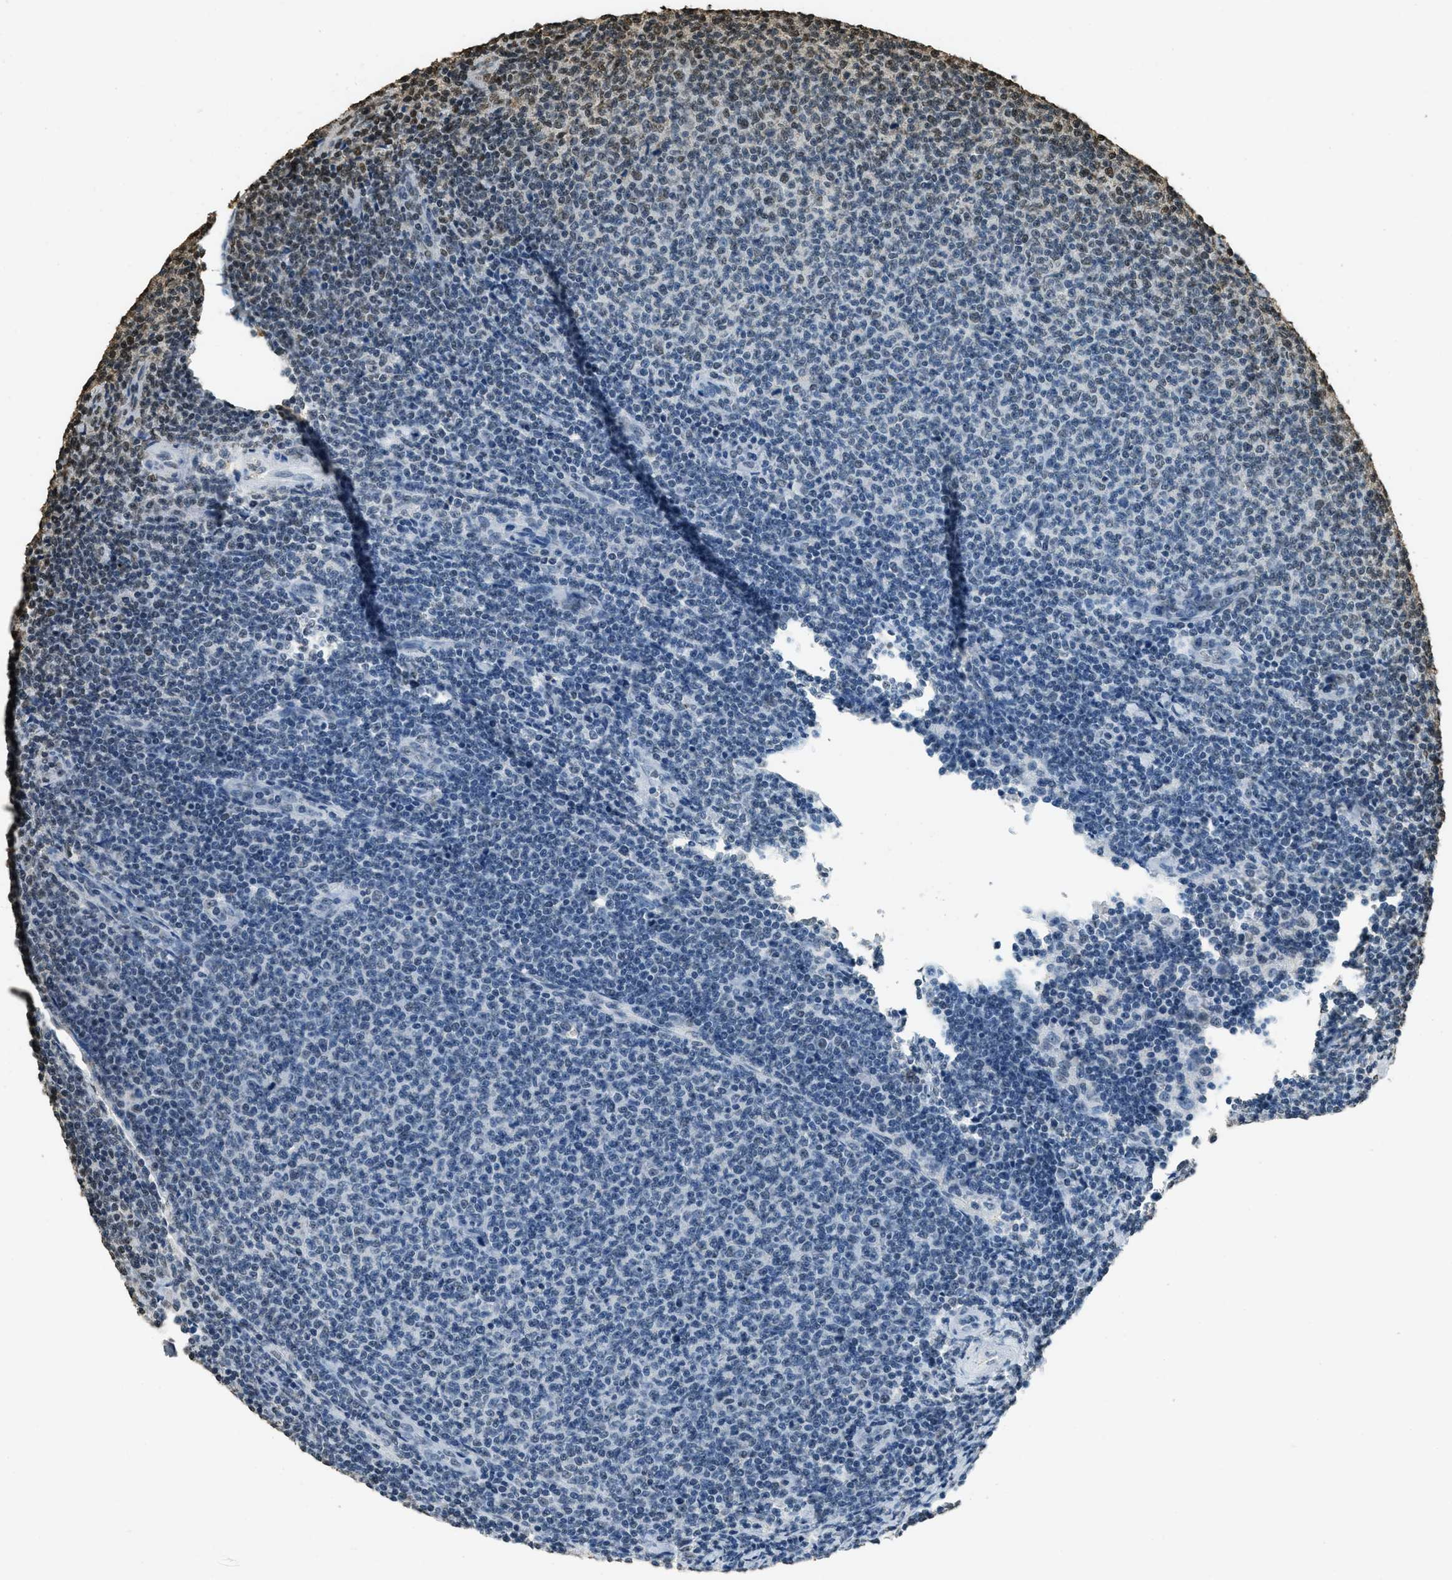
{"staining": {"intensity": "moderate", "quantity": "<25%", "location": "nuclear"}, "tissue": "lymphoma", "cell_type": "Tumor cells", "image_type": "cancer", "snomed": [{"axis": "morphology", "description": "Malignant lymphoma, non-Hodgkin's type, Low grade"}, {"axis": "topography", "description": "Lymph node"}], "caption": "Immunohistochemistry (IHC) photomicrograph of human low-grade malignant lymphoma, non-Hodgkin's type stained for a protein (brown), which reveals low levels of moderate nuclear expression in approximately <25% of tumor cells.", "gene": "MYB", "patient": {"sex": "male", "age": 66}}